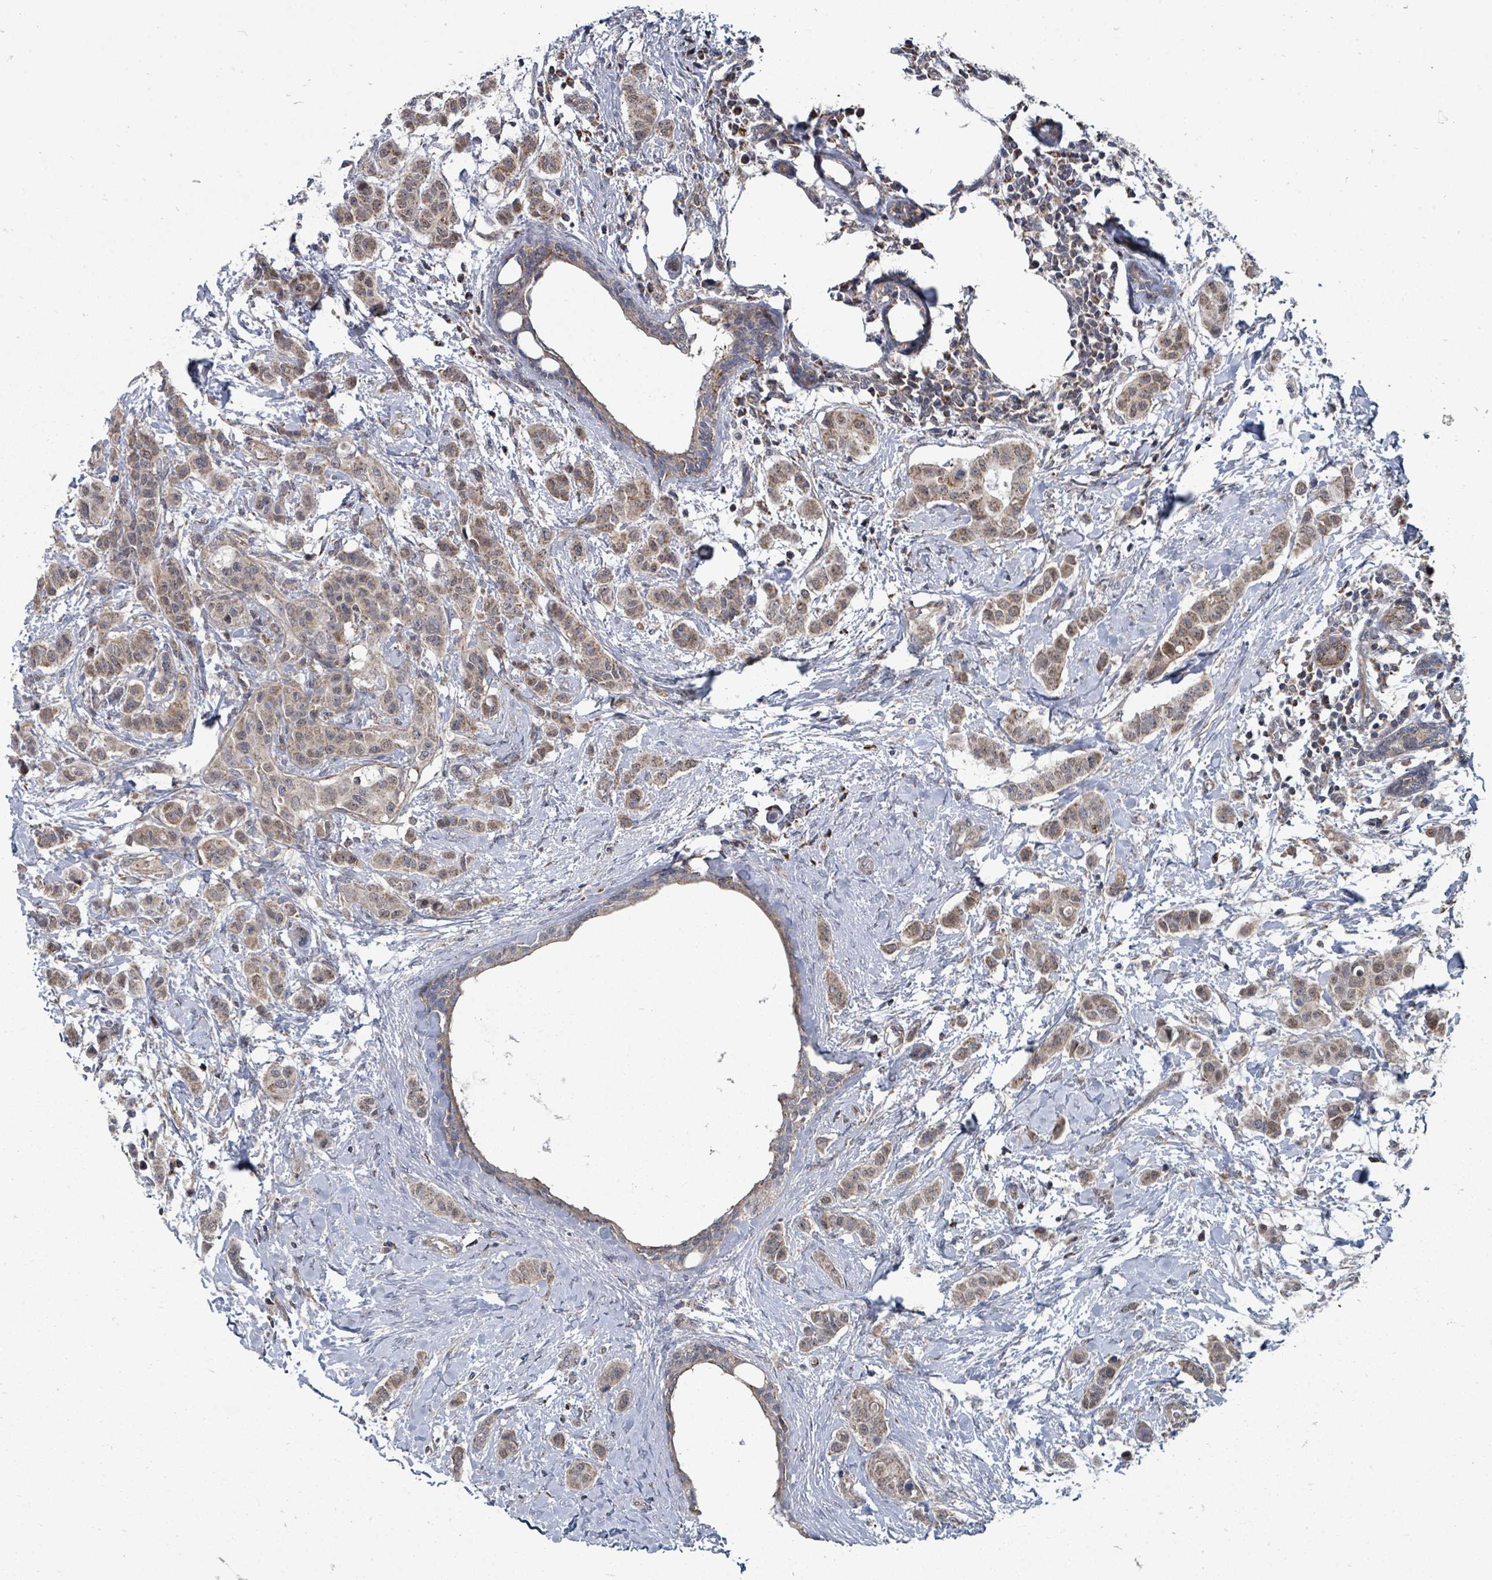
{"staining": {"intensity": "moderate", "quantity": ">75%", "location": "cytoplasmic/membranous"}, "tissue": "breast cancer", "cell_type": "Tumor cells", "image_type": "cancer", "snomed": [{"axis": "morphology", "description": "Duct carcinoma"}, {"axis": "topography", "description": "Breast"}], "caption": "A brown stain highlights moderate cytoplasmic/membranous expression of a protein in breast cancer tumor cells. The staining was performed using DAB, with brown indicating positive protein expression. Nuclei are stained blue with hematoxylin.", "gene": "MAGOHB", "patient": {"sex": "female", "age": 40}}